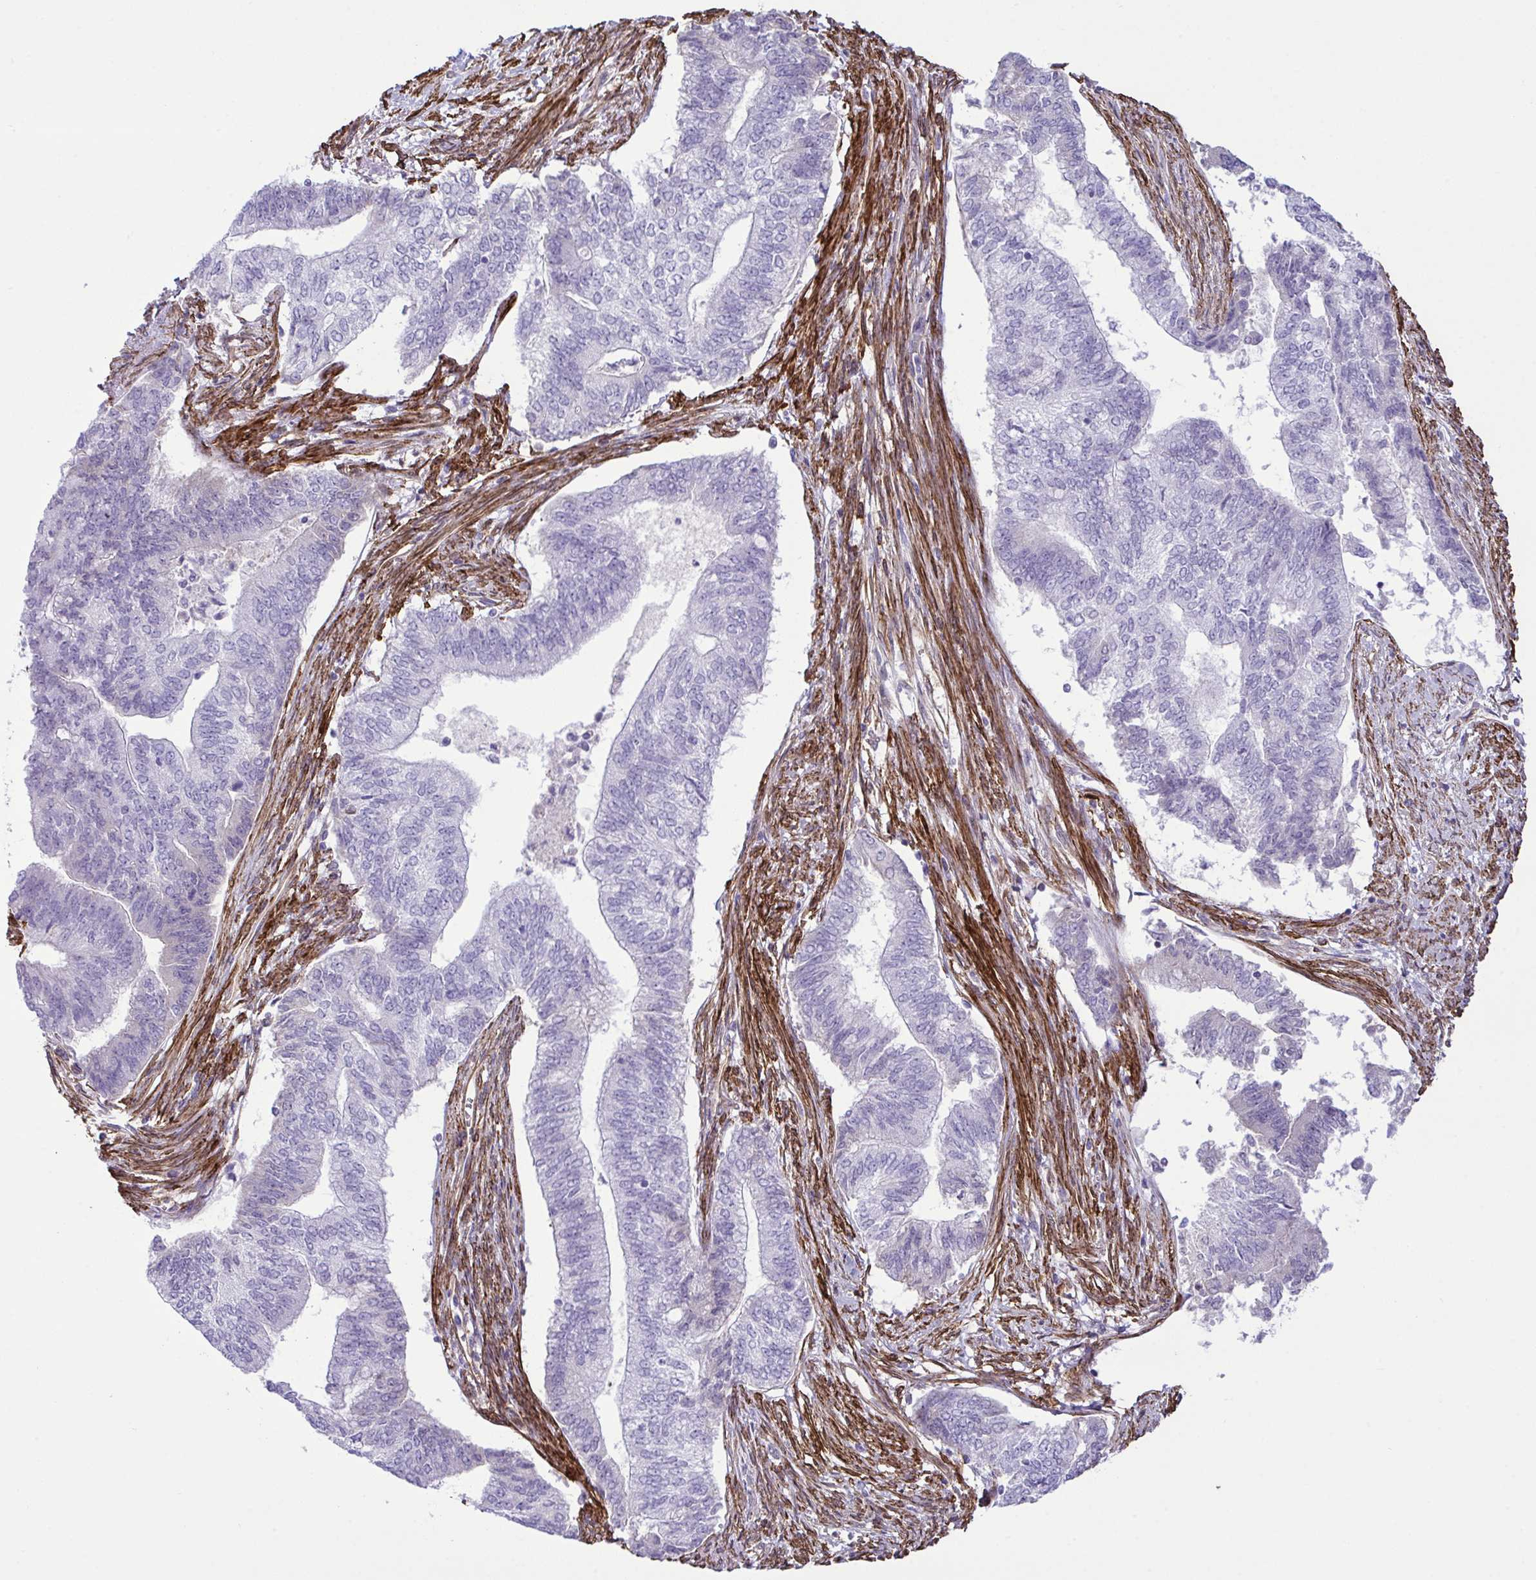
{"staining": {"intensity": "negative", "quantity": "none", "location": "none"}, "tissue": "endometrial cancer", "cell_type": "Tumor cells", "image_type": "cancer", "snomed": [{"axis": "morphology", "description": "Adenocarcinoma, NOS"}, {"axis": "topography", "description": "Endometrium"}], "caption": "There is no significant positivity in tumor cells of endometrial cancer (adenocarcinoma).", "gene": "SYNPO2L", "patient": {"sex": "female", "age": 65}}